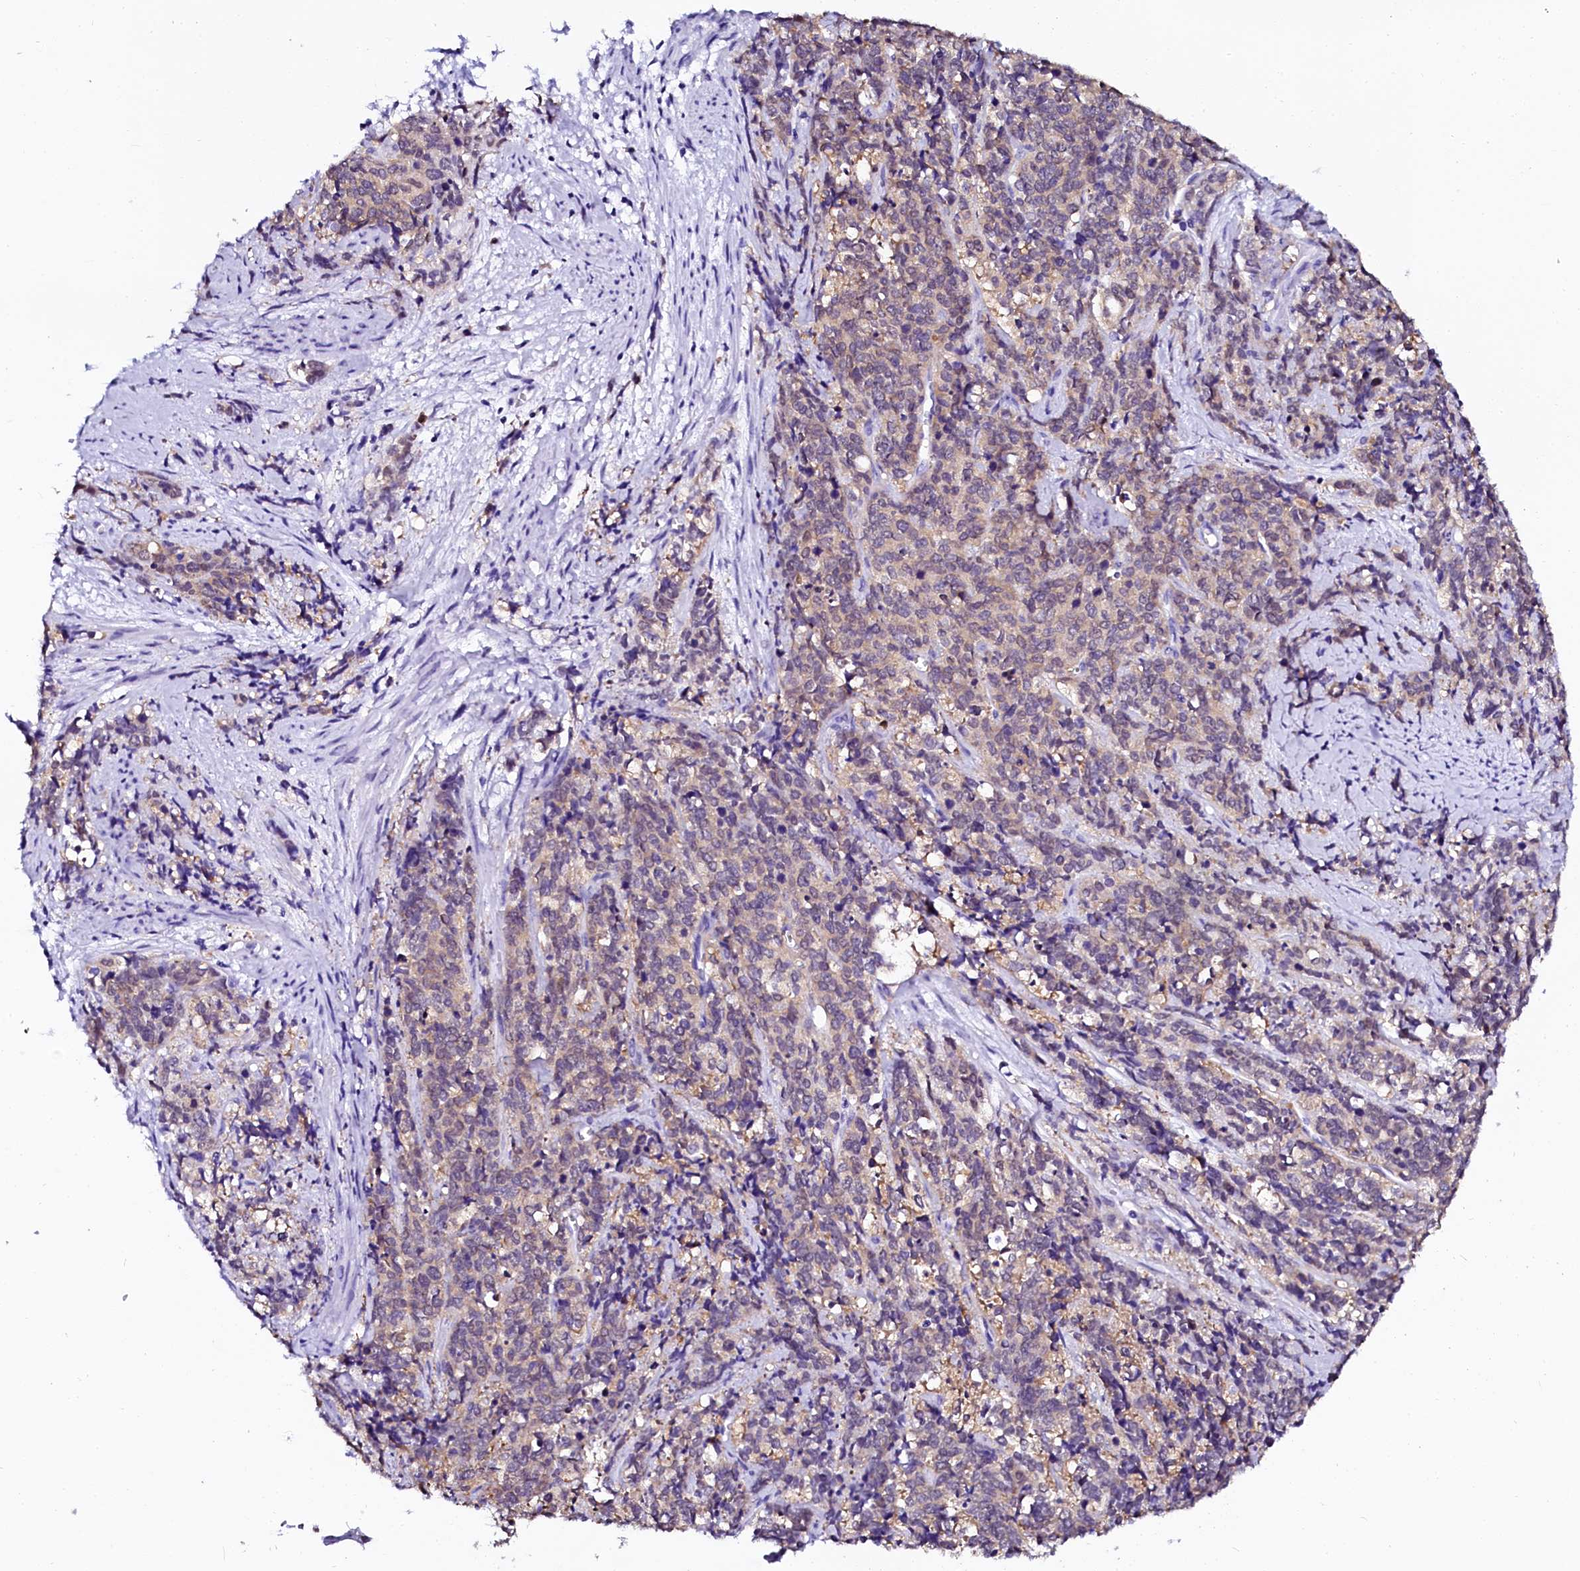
{"staining": {"intensity": "weak", "quantity": "25%-75%", "location": "cytoplasmic/membranous"}, "tissue": "cervical cancer", "cell_type": "Tumor cells", "image_type": "cancer", "snomed": [{"axis": "morphology", "description": "Squamous cell carcinoma, NOS"}, {"axis": "topography", "description": "Cervix"}], "caption": "There is low levels of weak cytoplasmic/membranous positivity in tumor cells of cervical cancer, as demonstrated by immunohistochemical staining (brown color).", "gene": "SORD", "patient": {"sex": "female", "age": 60}}